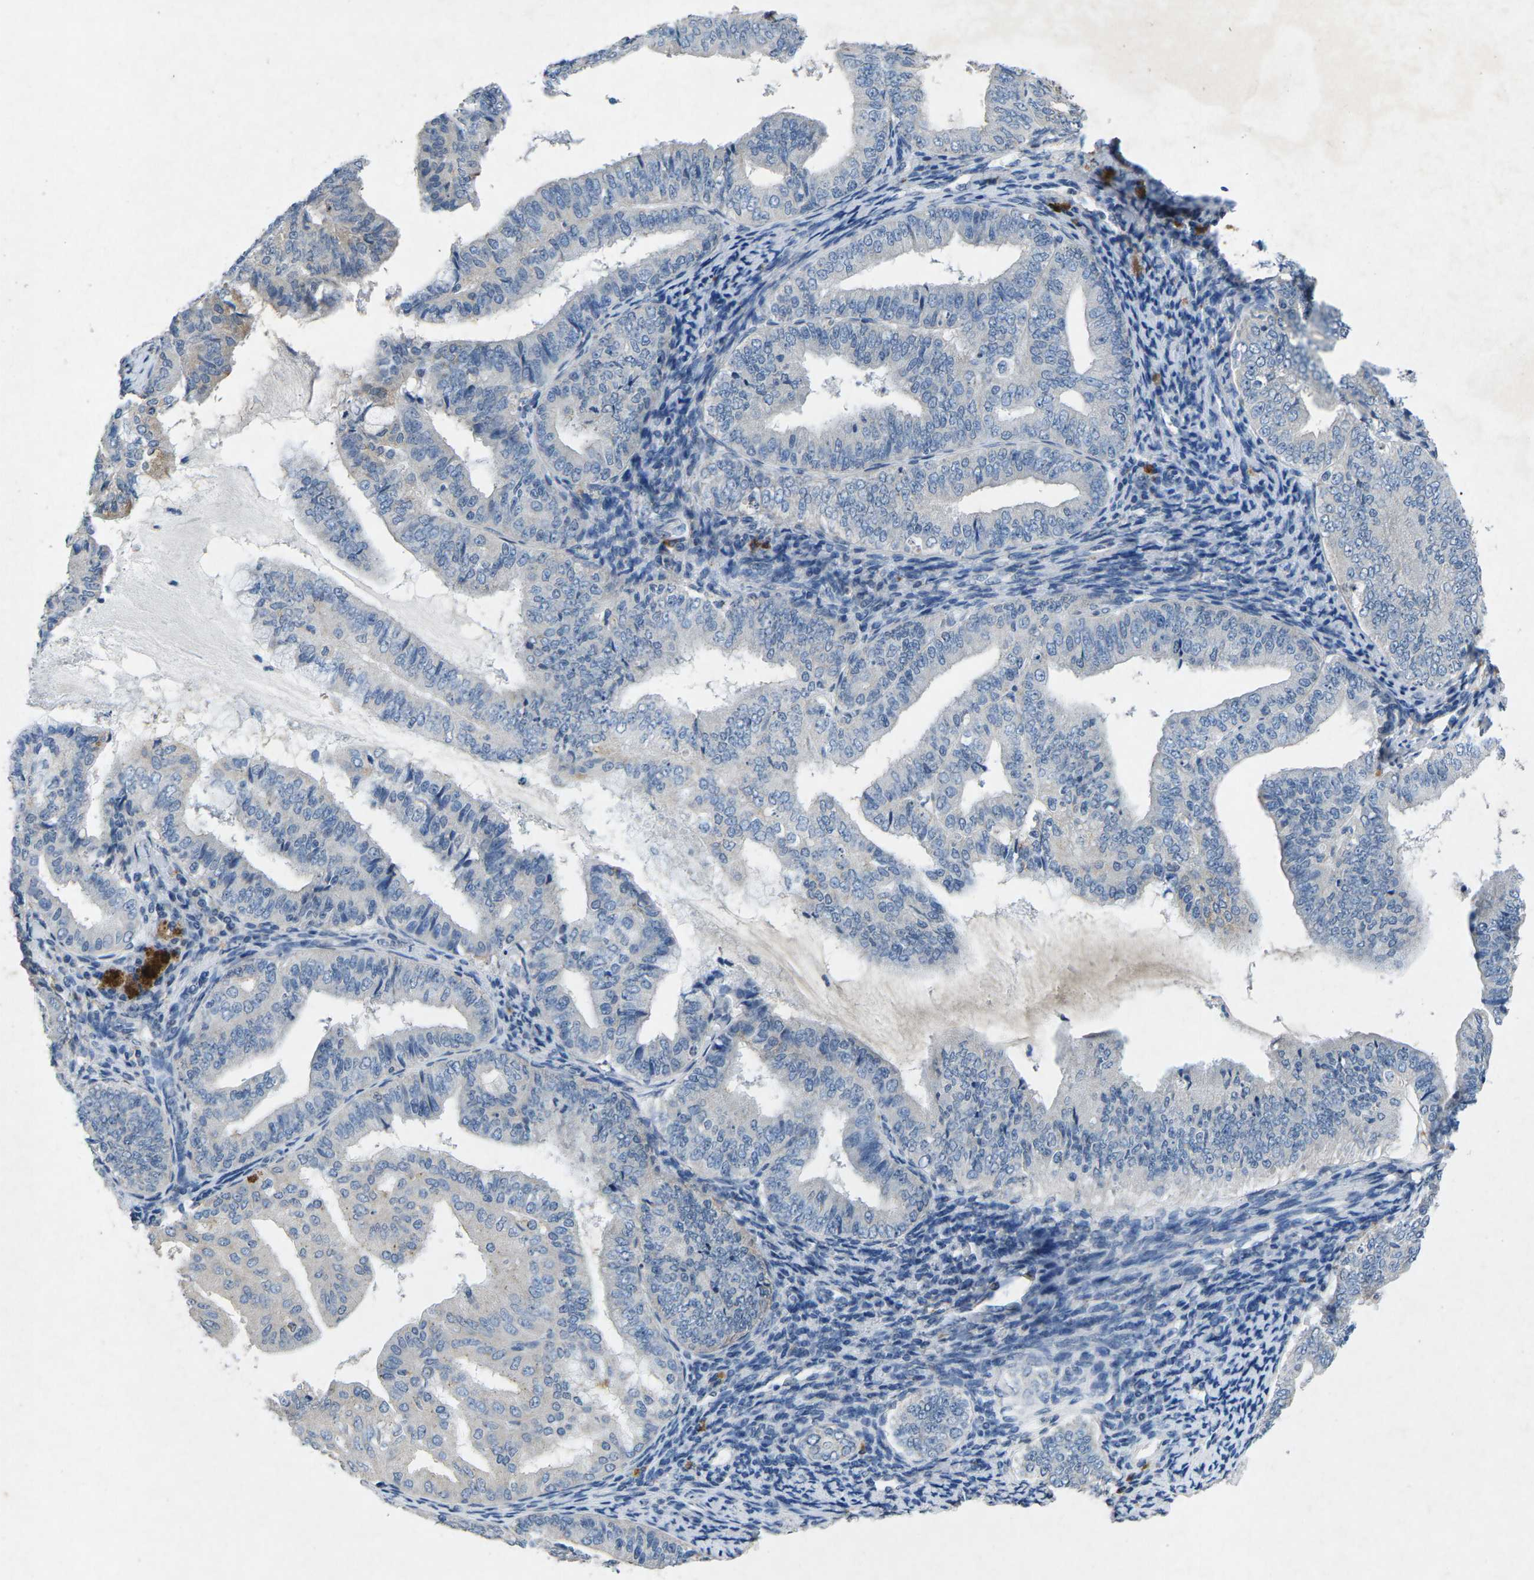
{"staining": {"intensity": "weak", "quantity": "<25%", "location": "cytoplasmic/membranous"}, "tissue": "endometrial cancer", "cell_type": "Tumor cells", "image_type": "cancer", "snomed": [{"axis": "morphology", "description": "Adenocarcinoma, NOS"}, {"axis": "topography", "description": "Endometrium"}], "caption": "Endometrial cancer was stained to show a protein in brown. There is no significant expression in tumor cells. (DAB (3,3'-diaminobenzidine) immunohistochemistry with hematoxylin counter stain).", "gene": "PLG", "patient": {"sex": "female", "age": 63}}